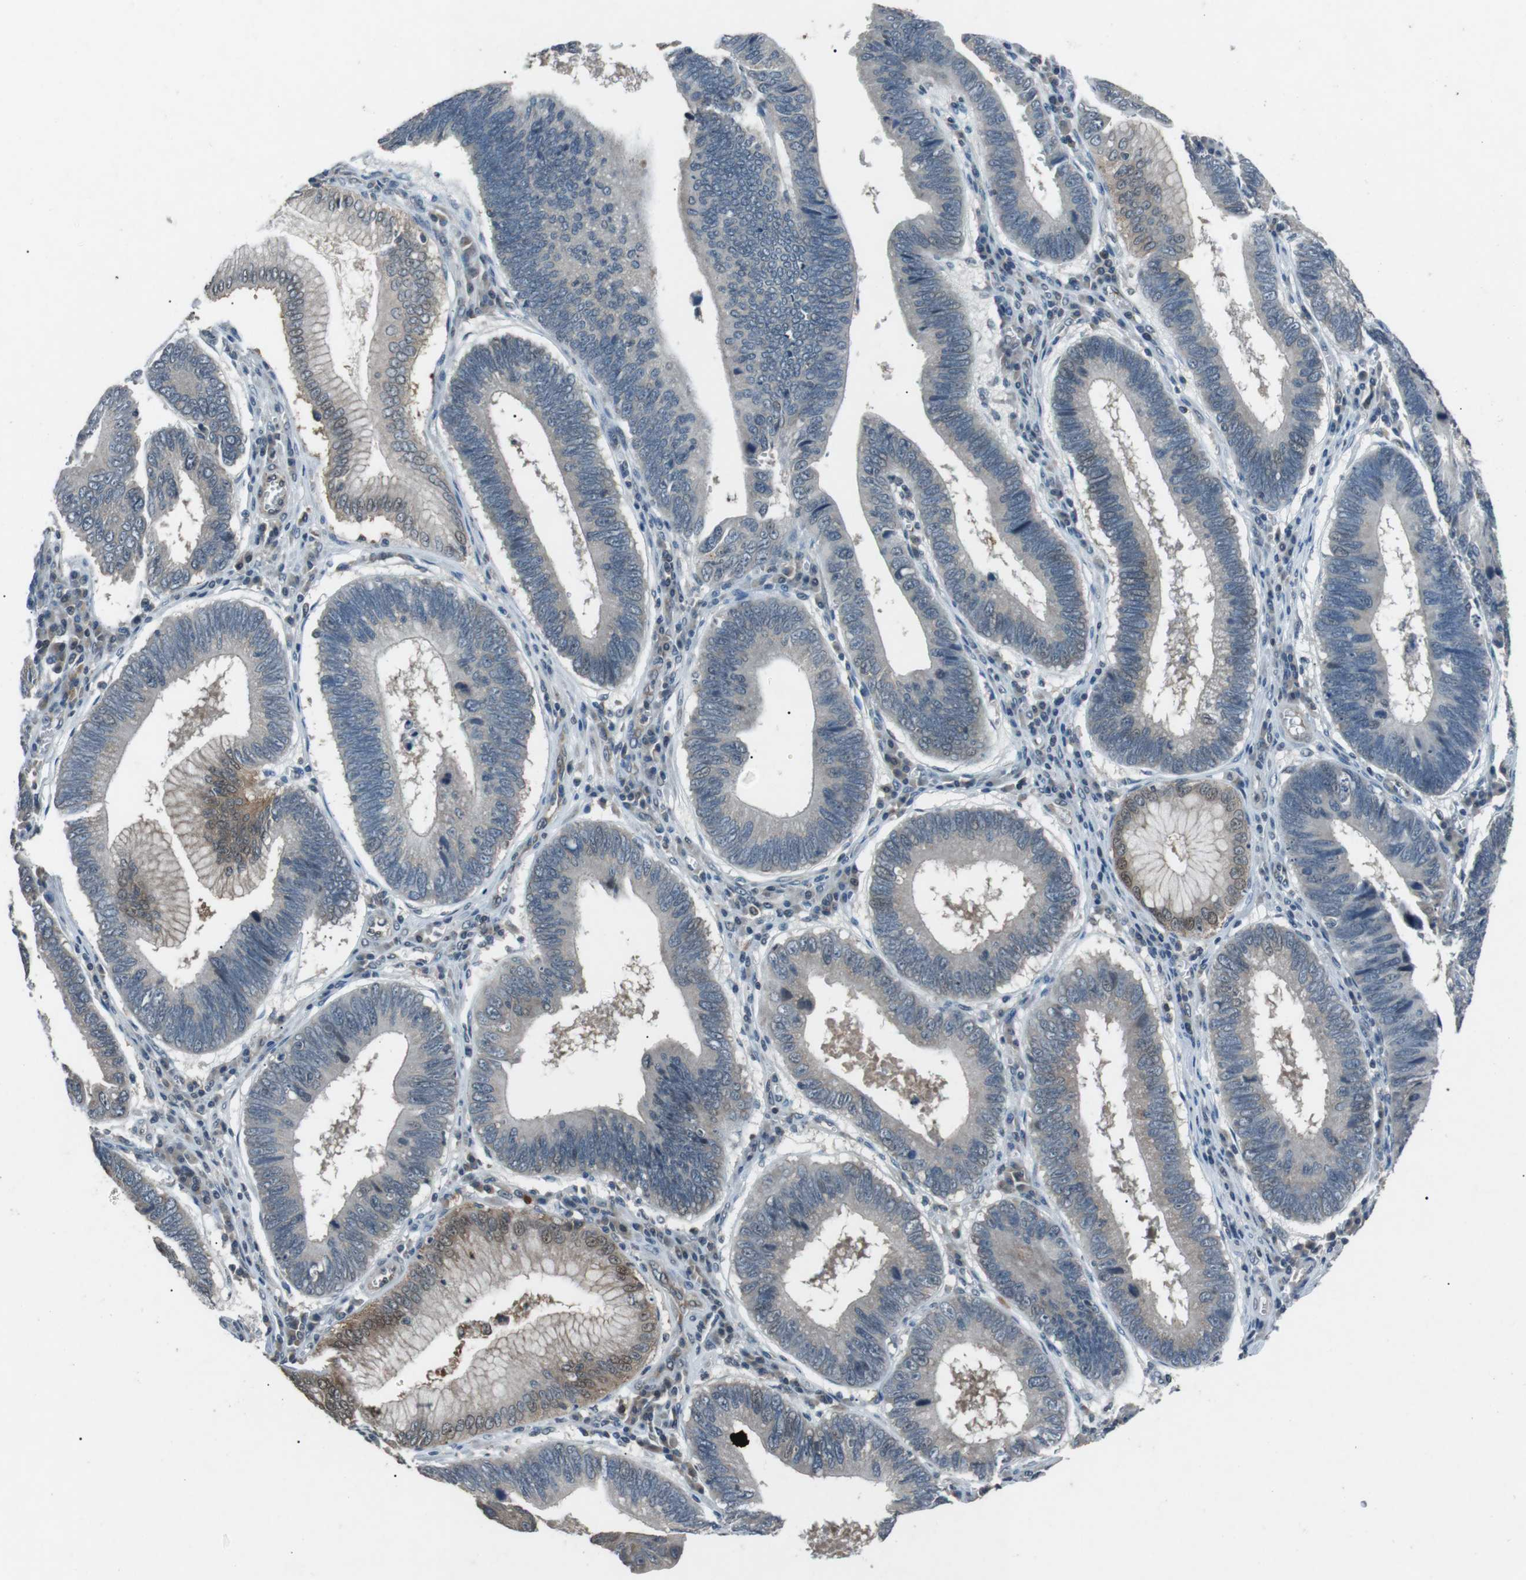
{"staining": {"intensity": "weak", "quantity": "<25%", "location": "cytoplasmic/membranous"}, "tissue": "stomach cancer", "cell_type": "Tumor cells", "image_type": "cancer", "snomed": [{"axis": "morphology", "description": "Adenocarcinoma, NOS"}, {"axis": "topography", "description": "Stomach"}], "caption": "Tumor cells are negative for protein expression in human stomach cancer (adenocarcinoma).", "gene": "NEK7", "patient": {"sex": "male", "age": 59}}